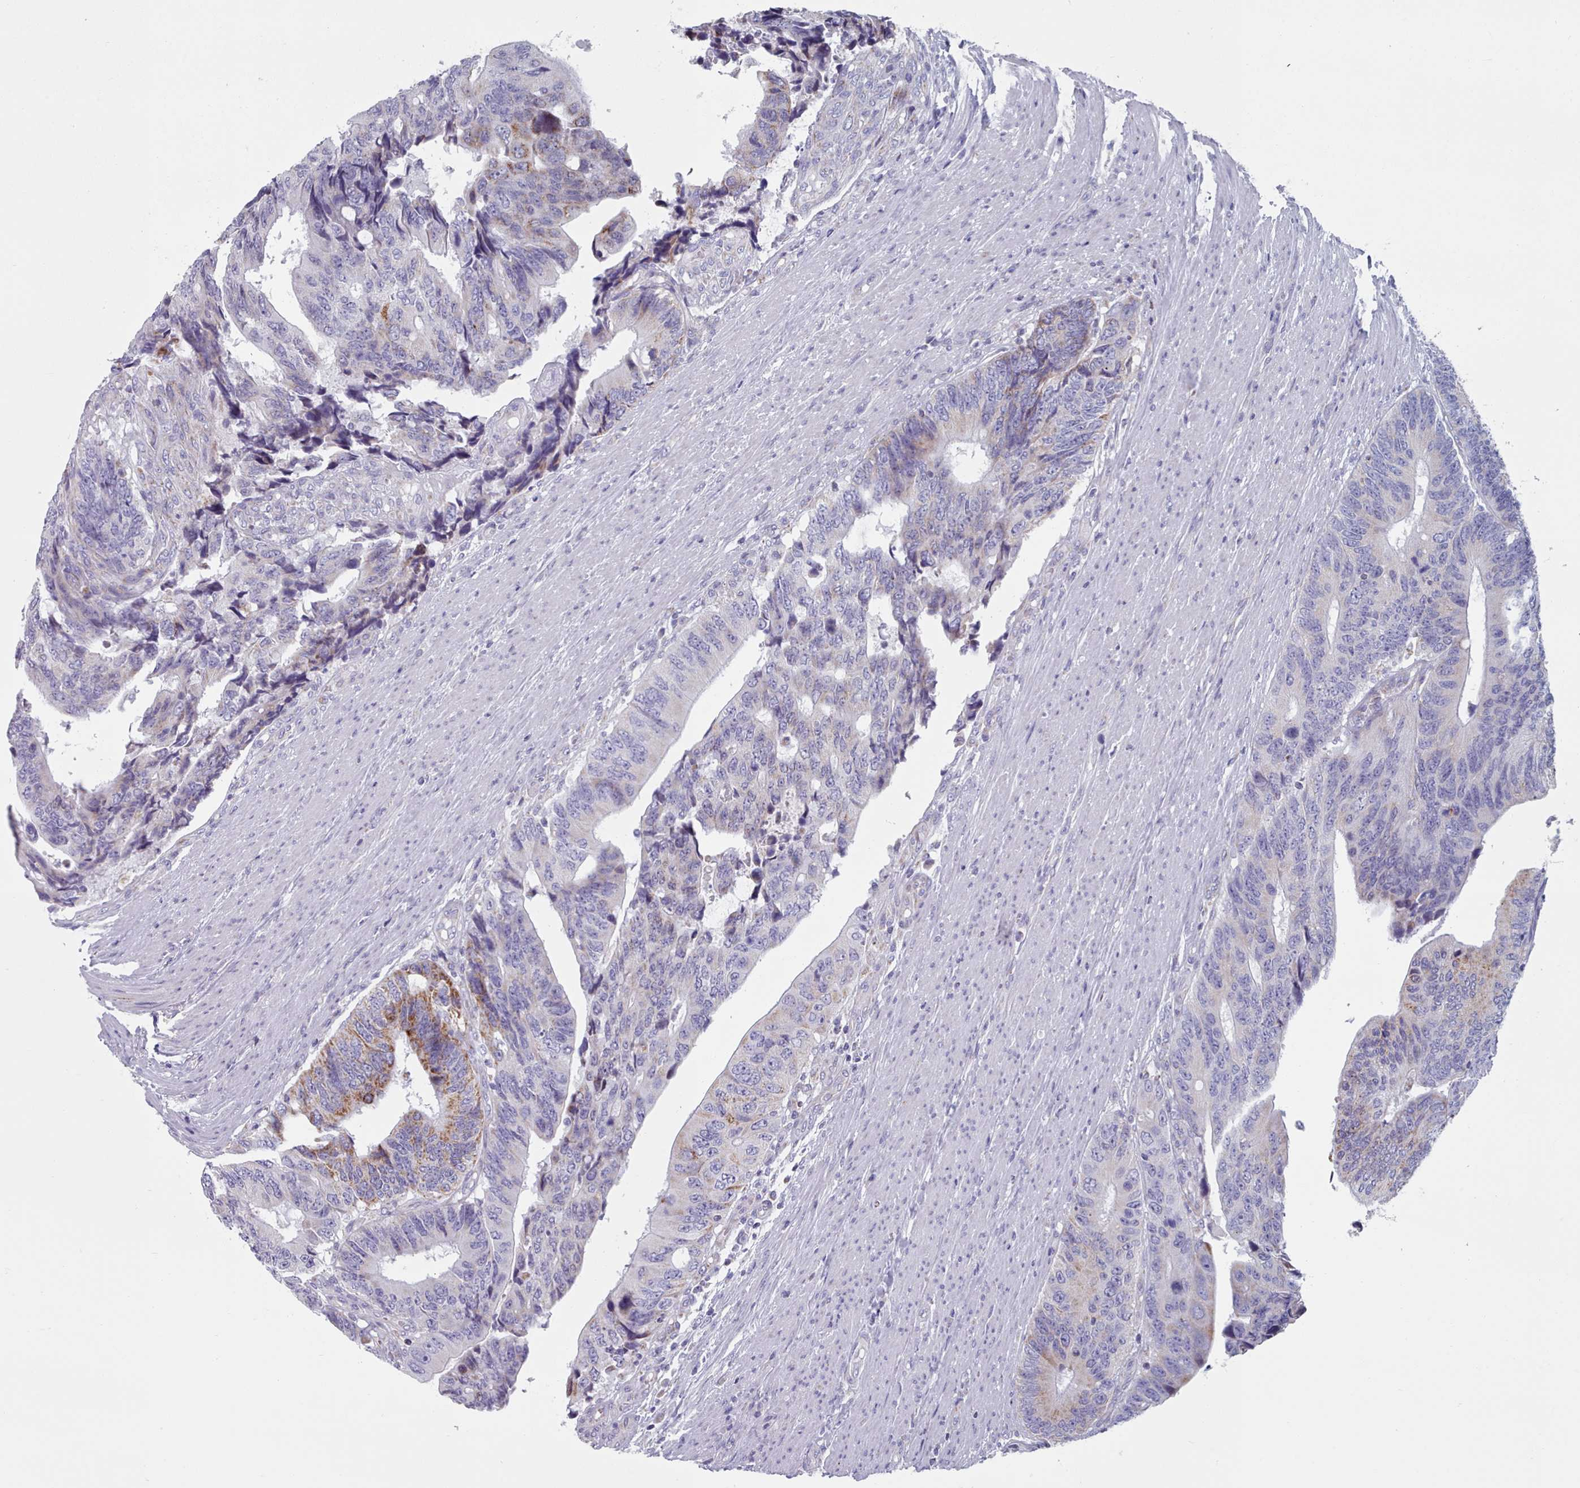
{"staining": {"intensity": "moderate", "quantity": "<25%", "location": "cytoplasmic/membranous"}, "tissue": "colorectal cancer", "cell_type": "Tumor cells", "image_type": "cancer", "snomed": [{"axis": "morphology", "description": "Adenocarcinoma, NOS"}, {"axis": "topography", "description": "Colon"}], "caption": "Protein staining of adenocarcinoma (colorectal) tissue exhibits moderate cytoplasmic/membranous staining in approximately <25% of tumor cells. Using DAB (3,3'-diaminobenzidine) (brown) and hematoxylin (blue) stains, captured at high magnification using brightfield microscopy.", "gene": "FAM170B", "patient": {"sex": "male", "age": 87}}